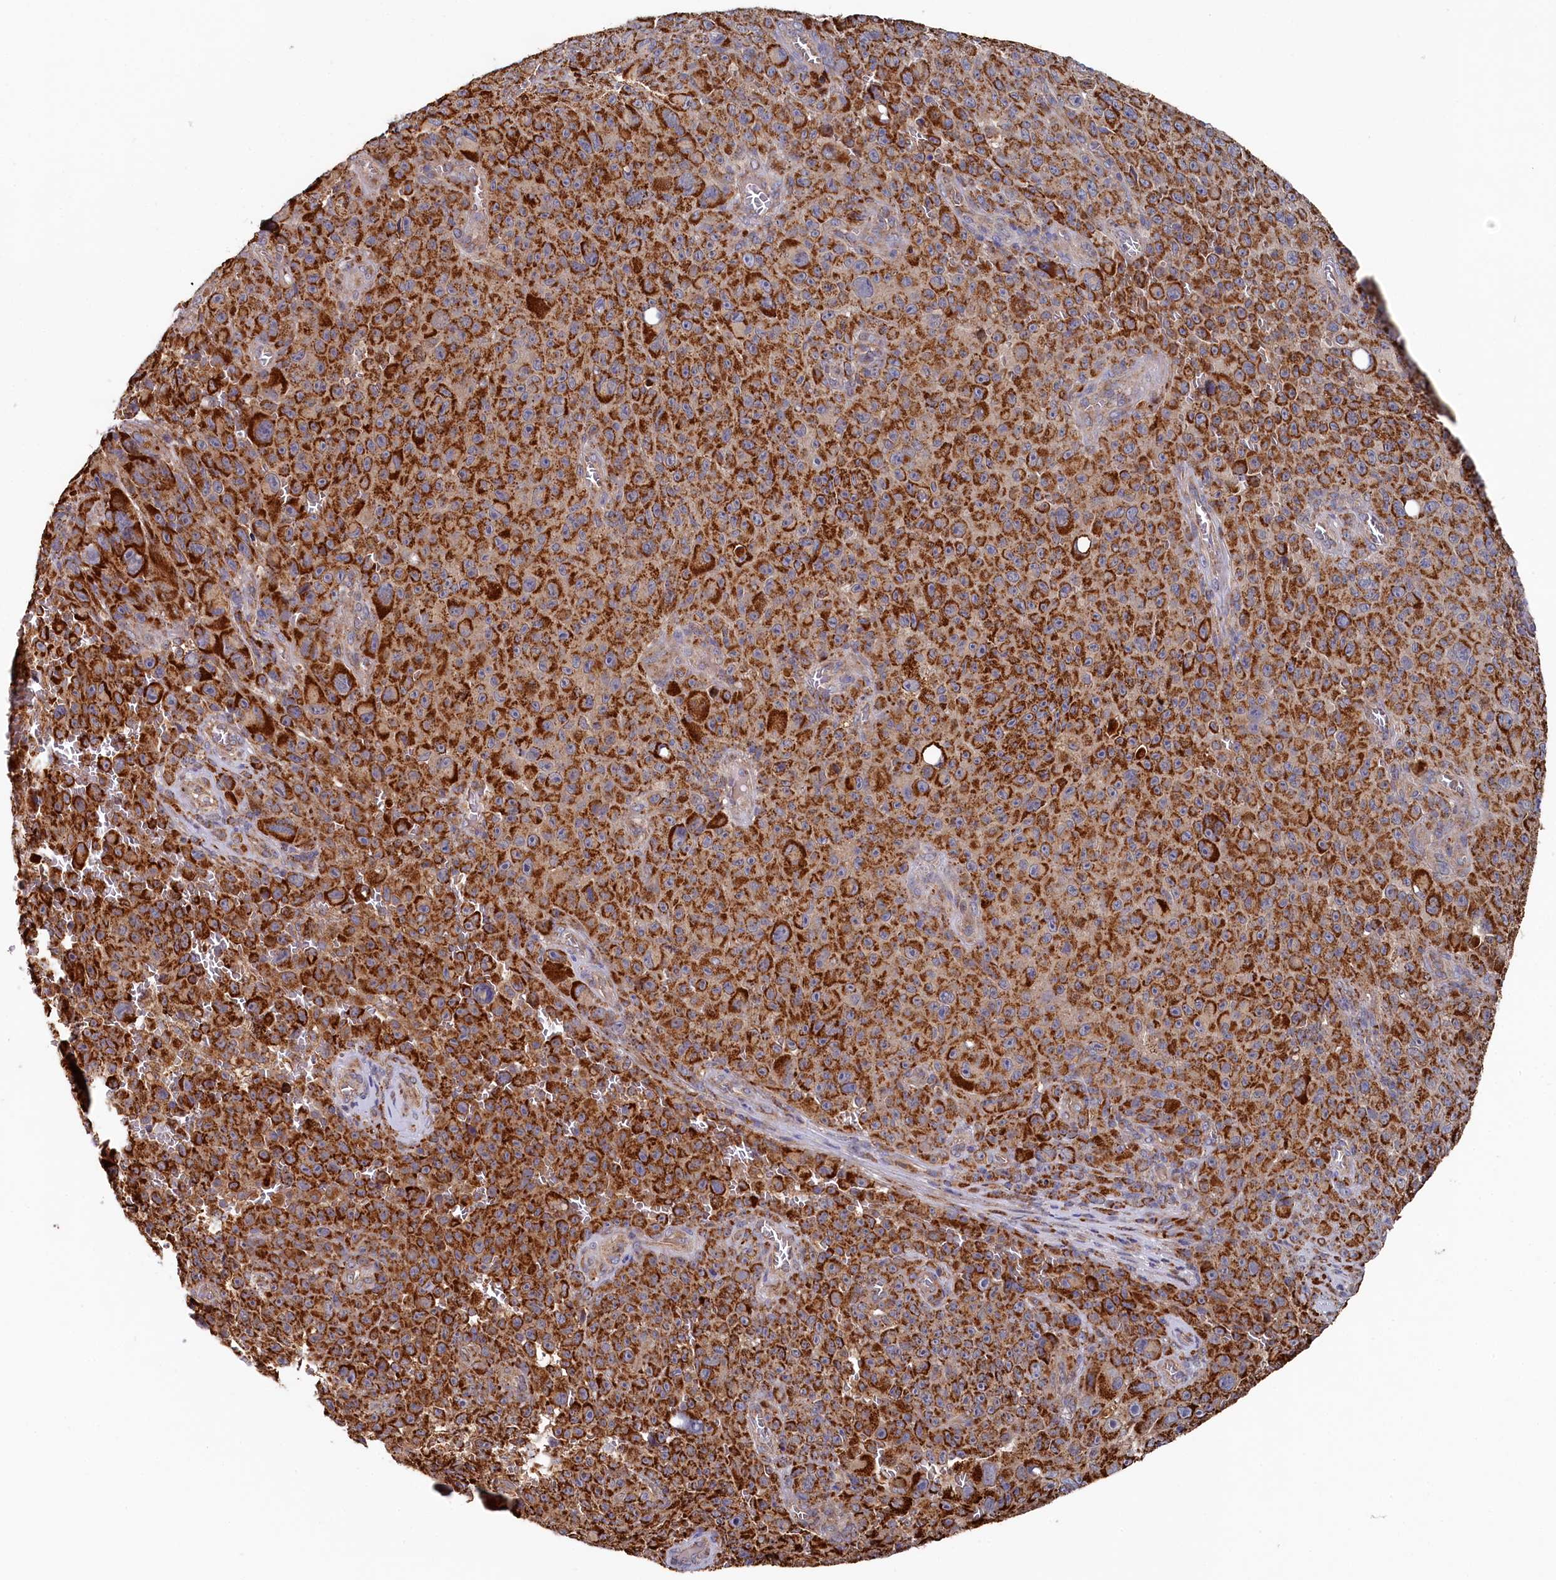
{"staining": {"intensity": "strong", "quantity": ">75%", "location": "cytoplasmic/membranous"}, "tissue": "melanoma", "cell_type": "Tumor cells", "image_type": "cancer", "snomed": [{"axis": "morphology", "description": "Malignant melanoma, NOS"}, {"axis": "topography", "description": "Skin"}], "caption": "Human malignant melanoma stained for a protein (brown) displays strong cytoplasmic/membranous positive staining in about >75% of tumor cells.", "gene": "HAUS2", "patient": {"sex": "female", "age": 82}}